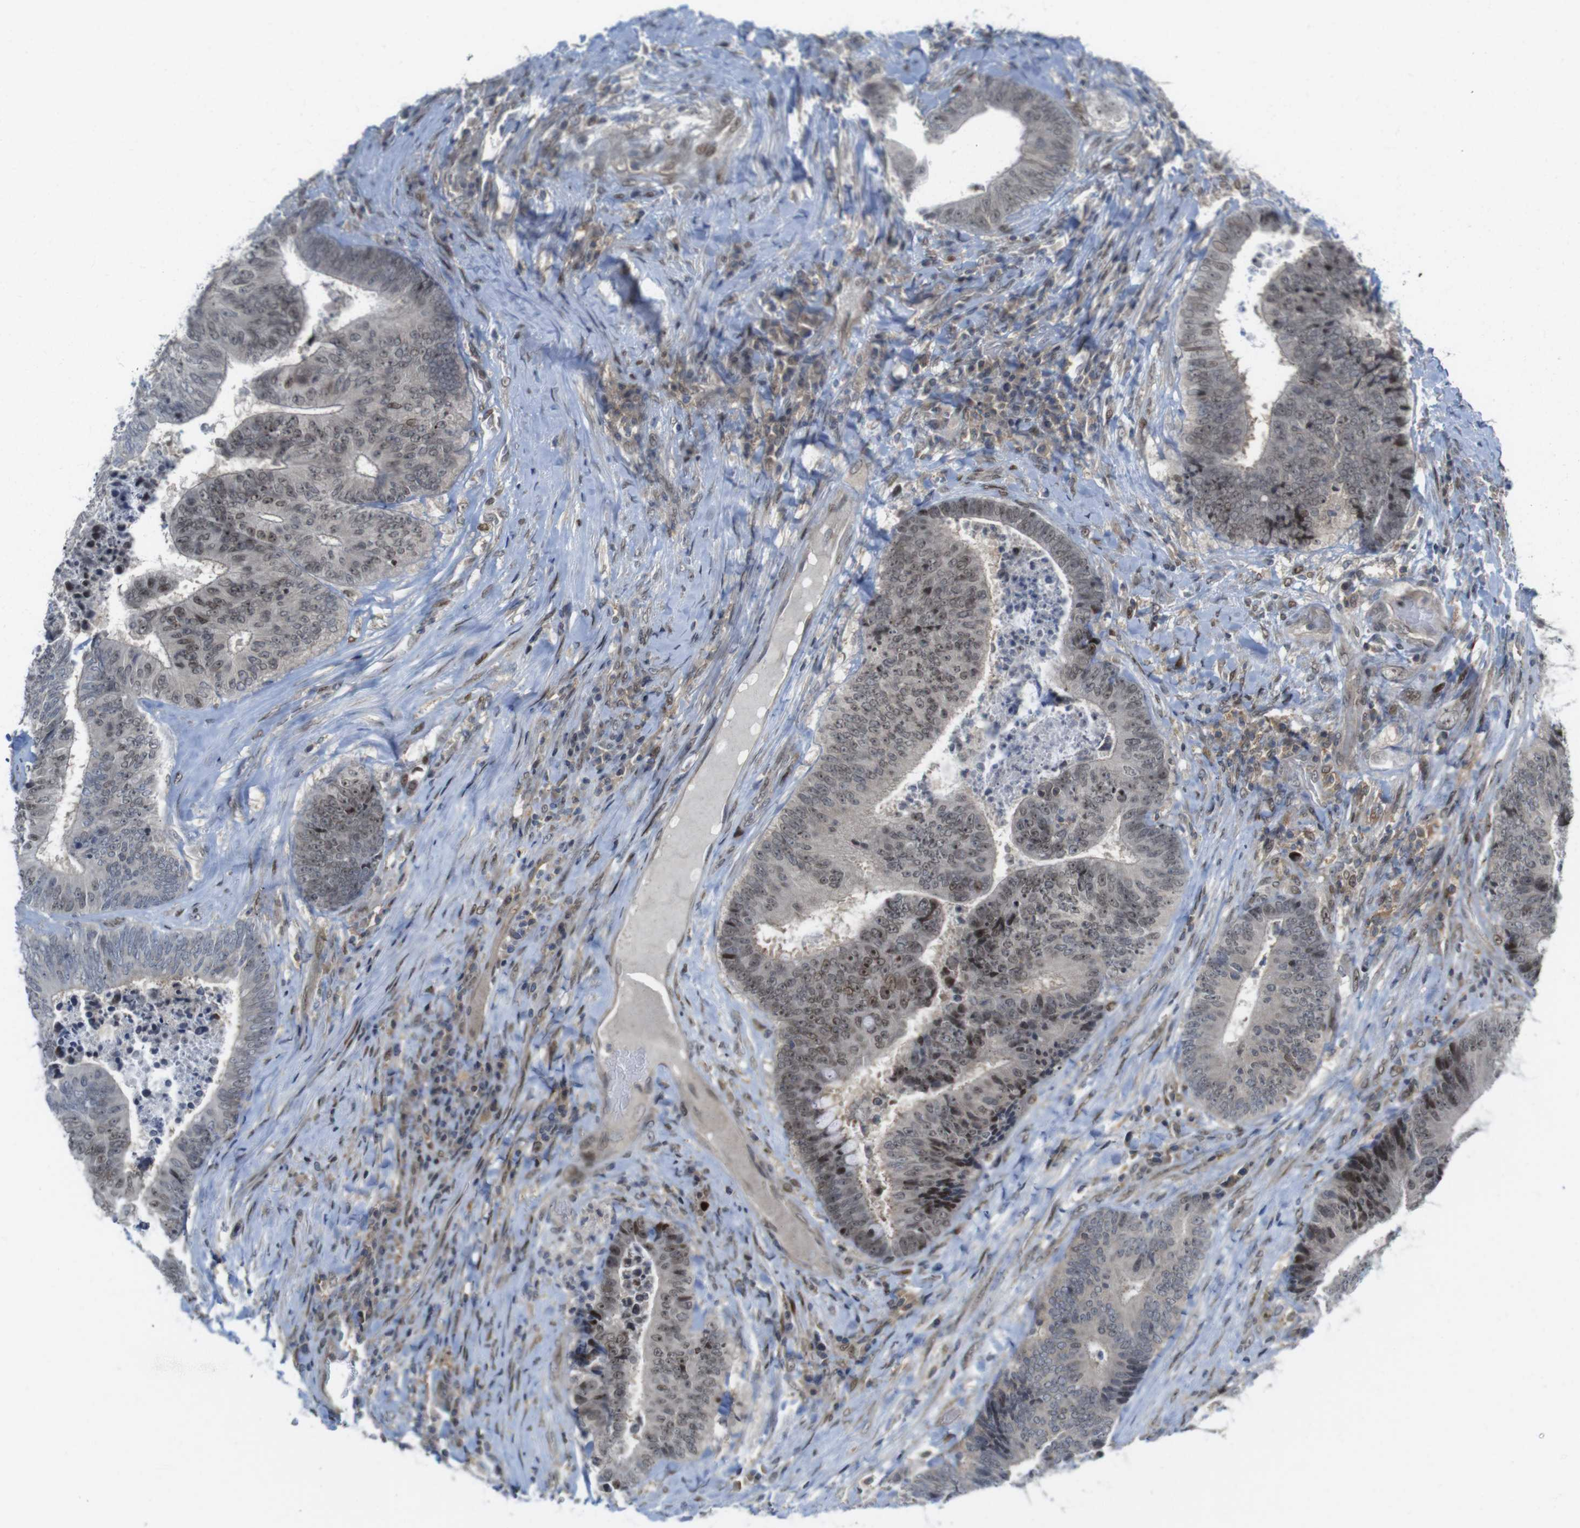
{"staining": {"intensity": "moderate", "quantity": "25%-75%", "location": "nuclear"}, "tissue": "colorectal cancer", "cell_type": "Tumor cells", "image_type": "cancer", "snomed": [{"axis": "morphology", "description": "Adenocarcinoma, NOS"}, {"axis": "topography", "description": "Rectum"}], "caption": "The micrograph exhibits staining of colorectal adenocarcinoma, revealing moderate nuclear protein positivity (brown color) within tumor cells. The staining is performed using DAB brown chromogen to label protein expression. The nuclei are counter-stained blue using hematoxylin.", "gene": "RCC1", "patient": {"sex": "male", "age": 72}}